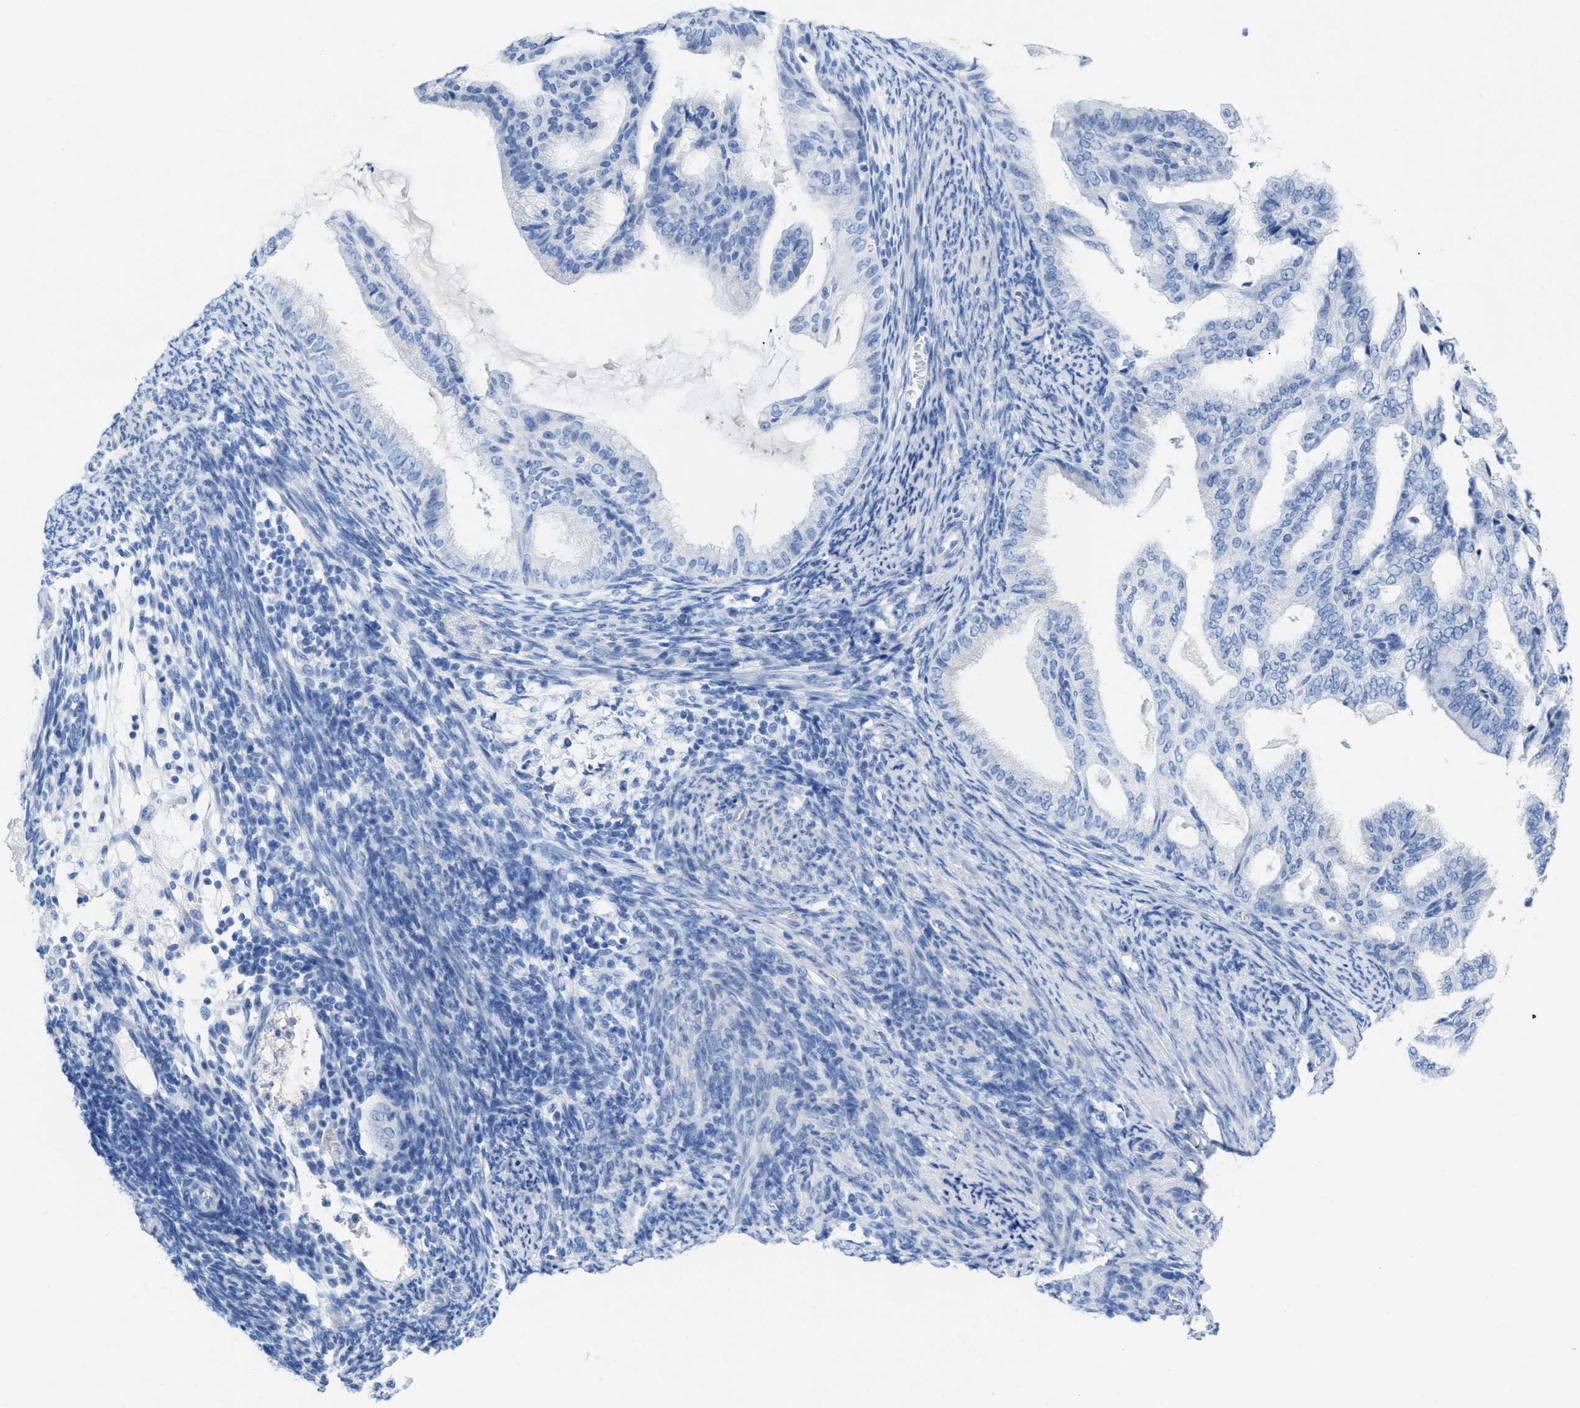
{"staining": {"intensity": "negative", "quantity": "none", "location": "none"}, "tissue": "endometrial cancer", "cell_type": "Tumor cells", "image_type": "cancer", "snomed": [{"axis": "morphology", "description": "Adenocarcinoma, NOS"}, {"axis": "topography", "description": "Endometrium"}], "caption": "This histopathology image is of adenocarcinoma (endometrial) stained with immunohistochemistry (IHC) to label a protein in brown with the nuclei are counter-stained blue. There is no expression in tumor cells.", "gene": "ANKFN1", "patient": {"sex": "female", "age": 58}}